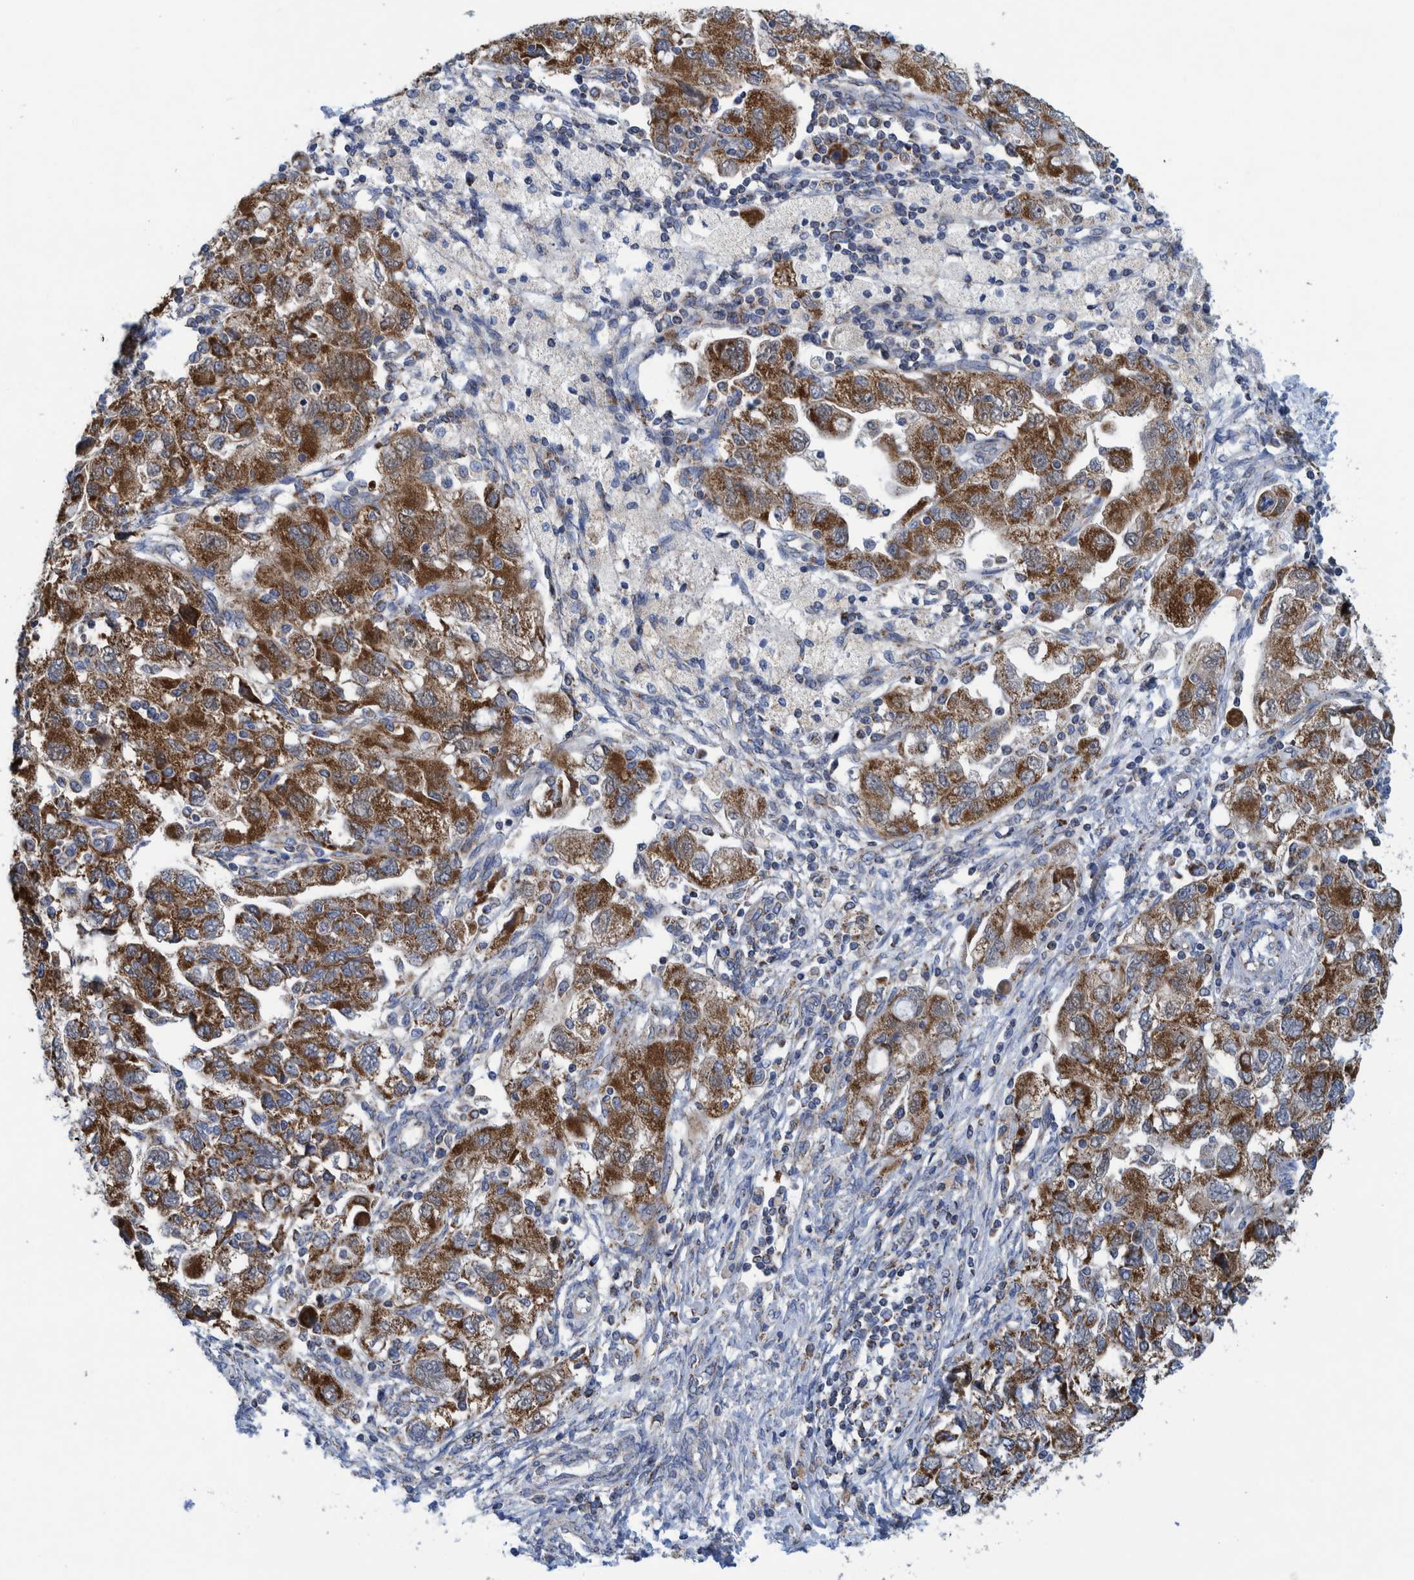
{"staining": {"intensity": "strong", "quantity": ">75%", "location": "cytoplasmic/membranous"}, "tissue": "ovarian cancer", "cell_type": "Tumor cells", "image_type": "cancer", "snomed": [{"axis": "morphology", "description": "Carcinoma, NOS"}, {"axis": "morphology", "description": "Cystadenocarcinoma, serous, NOS"}, {"axis": "topography", "description": "Ovary"}], "caption": "Ovarian carcinoma stained with a protein marker shows strong staining in tumor cells.", "gene": "MRPS7", "patient": {"sex": "female", "age": 69}}